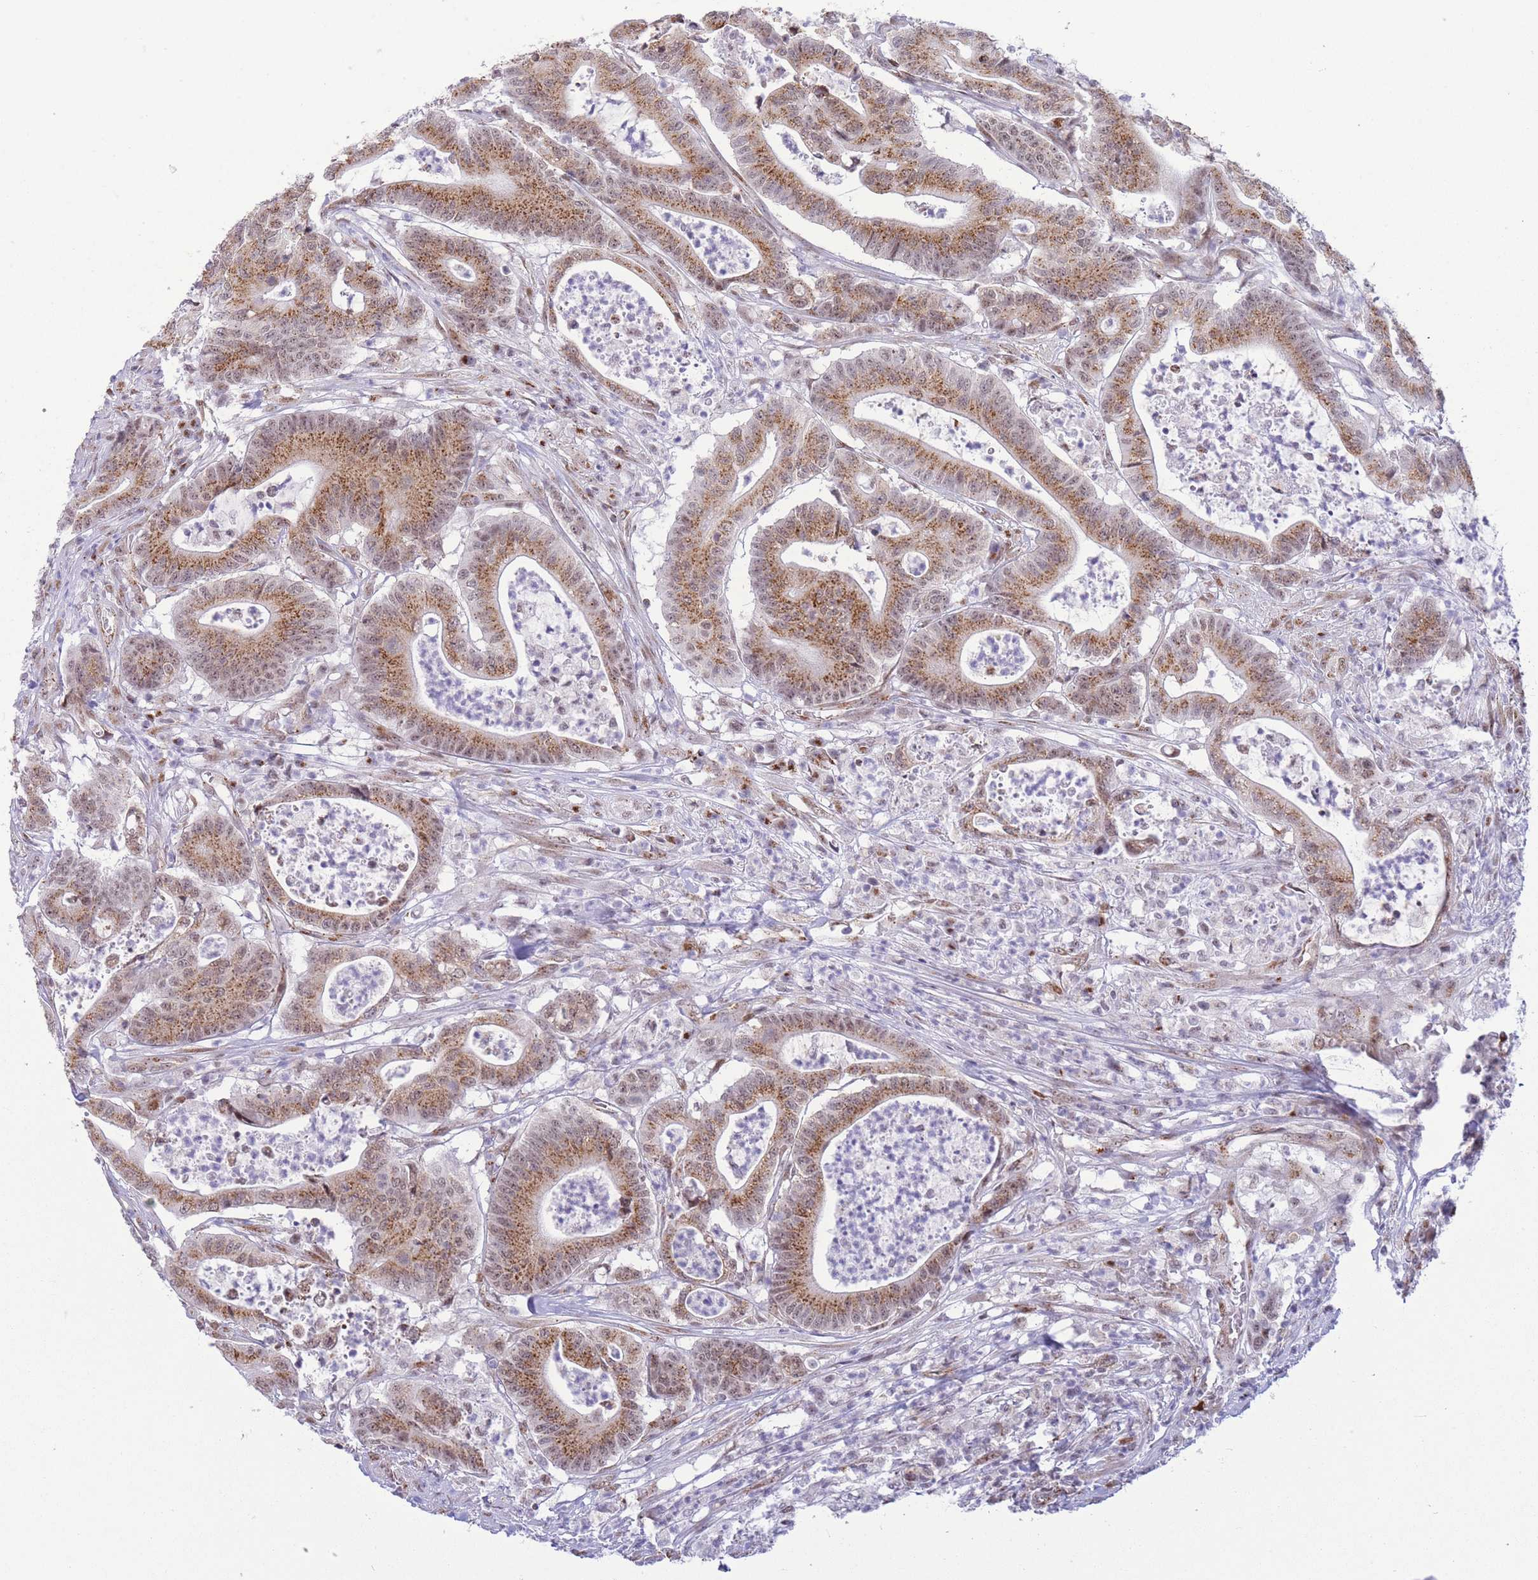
{"staining": {"intensity": "moderate", "quantity": ">75%", "location": "cytoplasmic/membranous,nuclear"}, "tissue": "colorectal cancer", "cell_type": "Tumor cells", "image_type": "cancer", "snomed": [{"axis": "morphology", "description": "Adenocarcinoma, NOS"}, {"axis": "topography", "description": "Colon"}], "caption": "This is a photomicrograph of IHC staining of colorectal adenocarcinoma, which shows moderate expression in the cytoplasmic/membranous and nuclear of tumor cells.", "gene": "INO80C", "patient": {"sex": "female", "age": 84}}